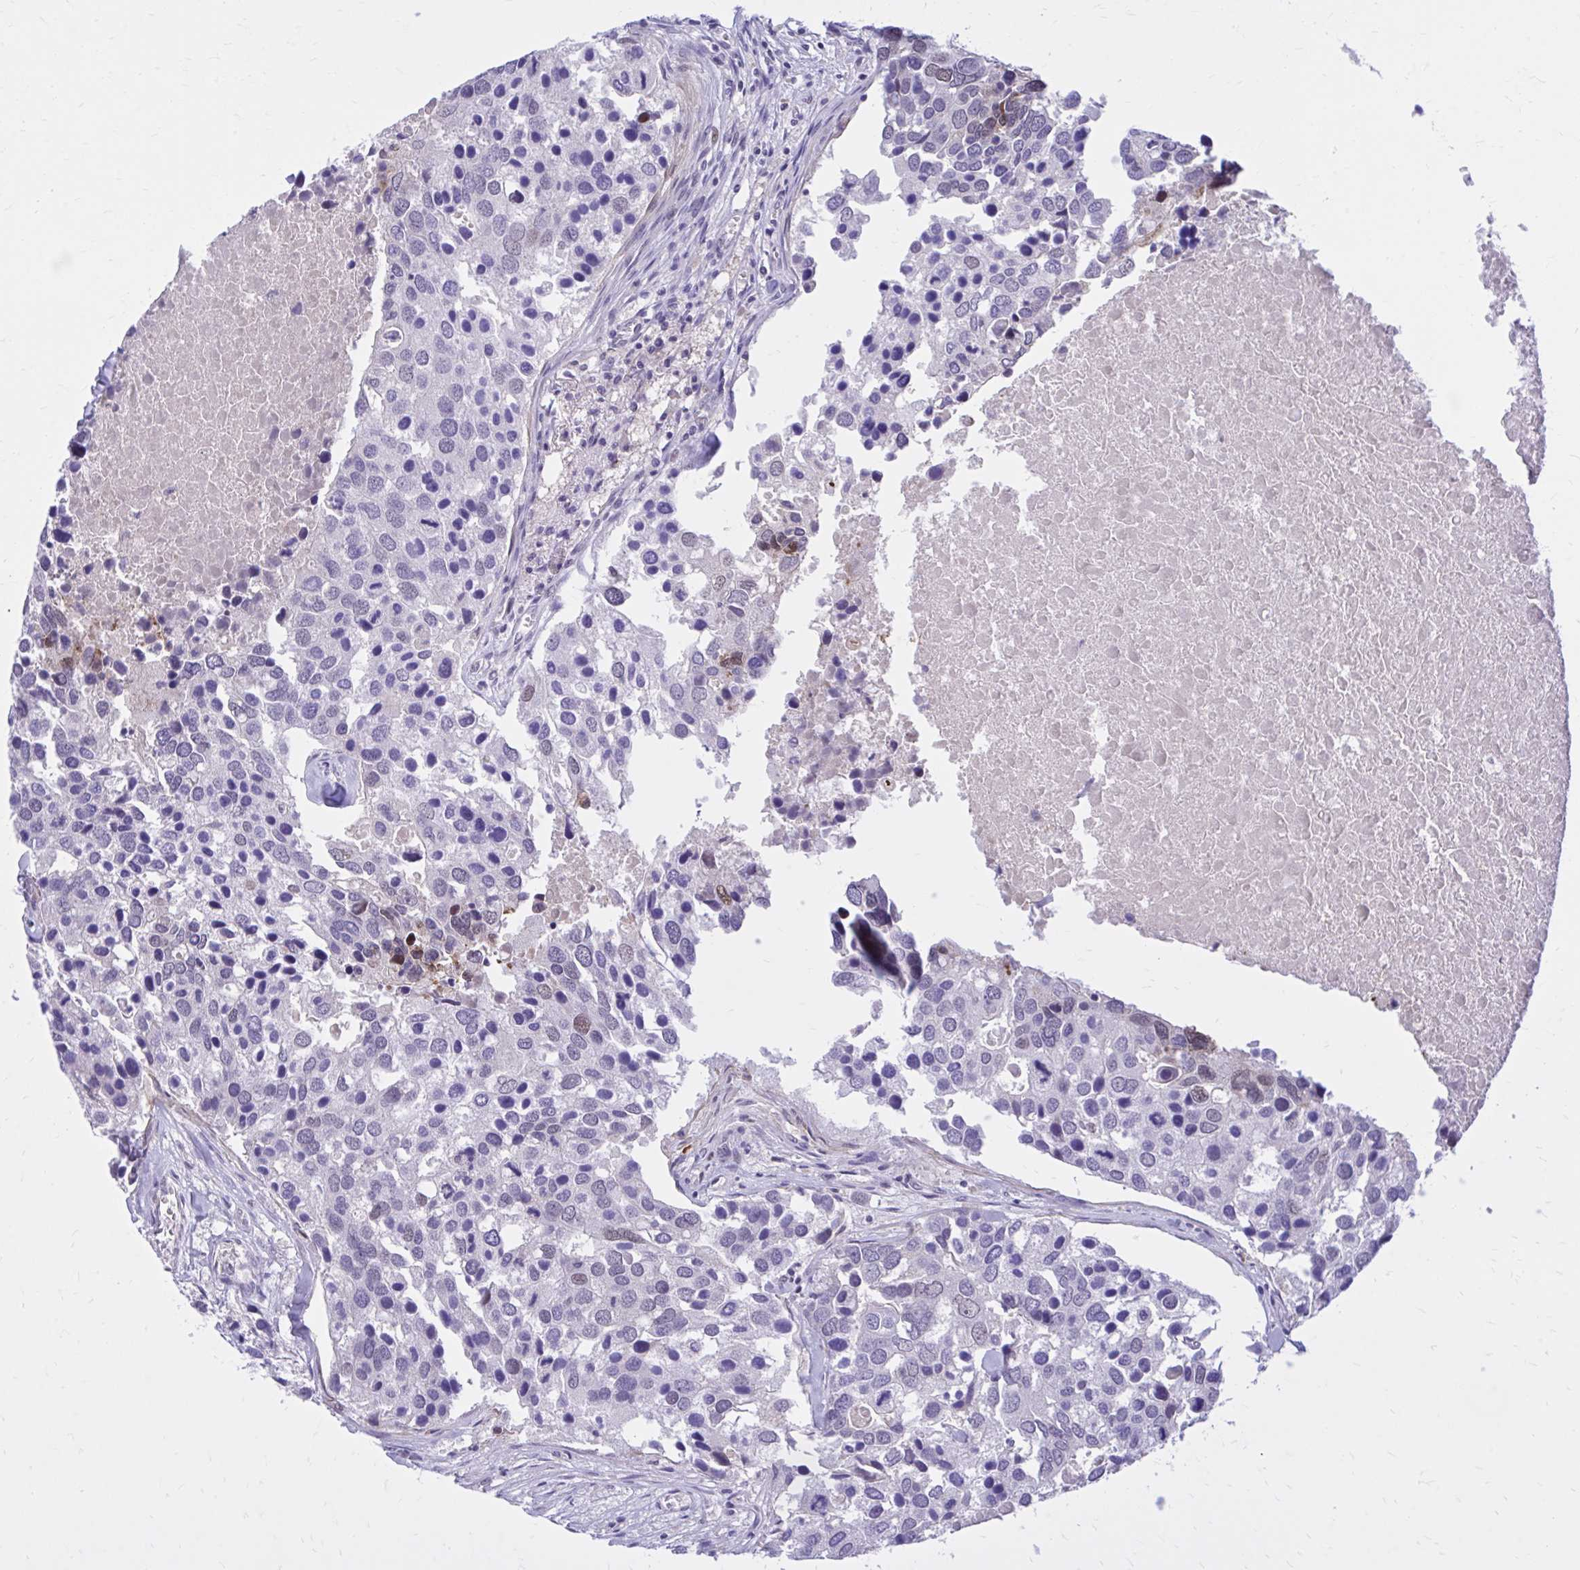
{"staining": {"intensity": "weak", "quantity": "<25%", "location": "nuclear"}, "tissue": "breast cancer", "cell_type": "Tumor cells", "image_type": "cancer", "snomed": [{"axis": "morphology", "description": "Duct carcinoma"}, {"axis": "topography", "description": "Breast"}], "caption": "Micrograph shows no protein staining in tumor cells of invasive ductal carcinoma (breast) tissue.", "gene": "ZBTB25", "patient": {"sex": "female", "age": 83}}